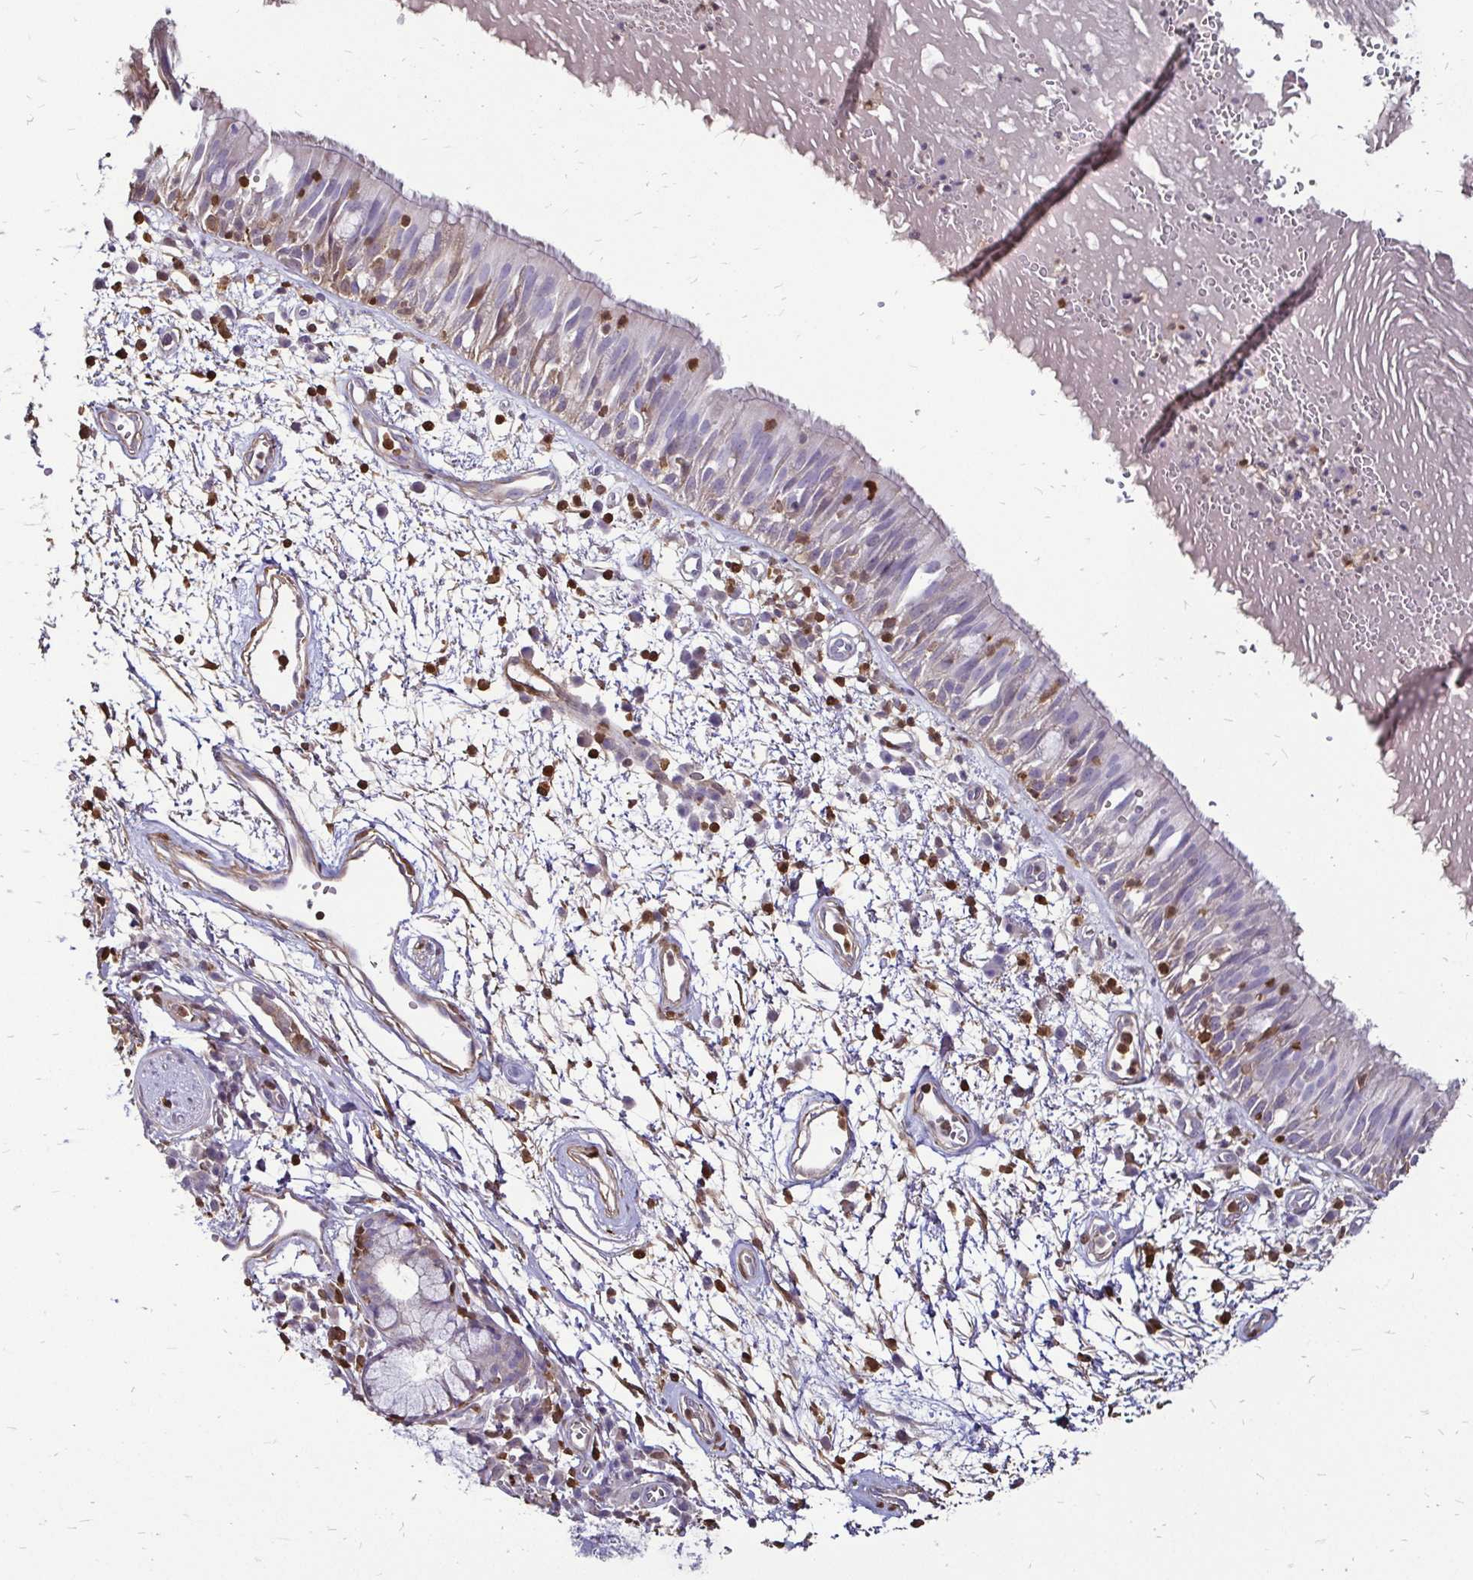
{"staining": {"intensity": "weak", "quantity": "<25%", "location": "cytoplasmic/membranous"}, "tissue": "bronchus", "cell_type": "Respiratory epithelial cells", "image_type": "normal", "snomed": [{"axis": "morphology", "description": "Normal tissue, NOS"}, {"axis": "morphology", "description": "Squamous cell carcinoma, NOS"}, {"axis": "topography", "description": "Cartilage tissue"}, {"axis": "topography", "description": "Bronchus"}, {"axis": "topography", "description": "Lung"}], "caption": "This is an immunohistochemistry (IHC) image of unremarkable bronchus. There is no expression in respiratory epithelial cells.", "gene": "ZFP1", "patient": {"sex": "male", "age": 66}}